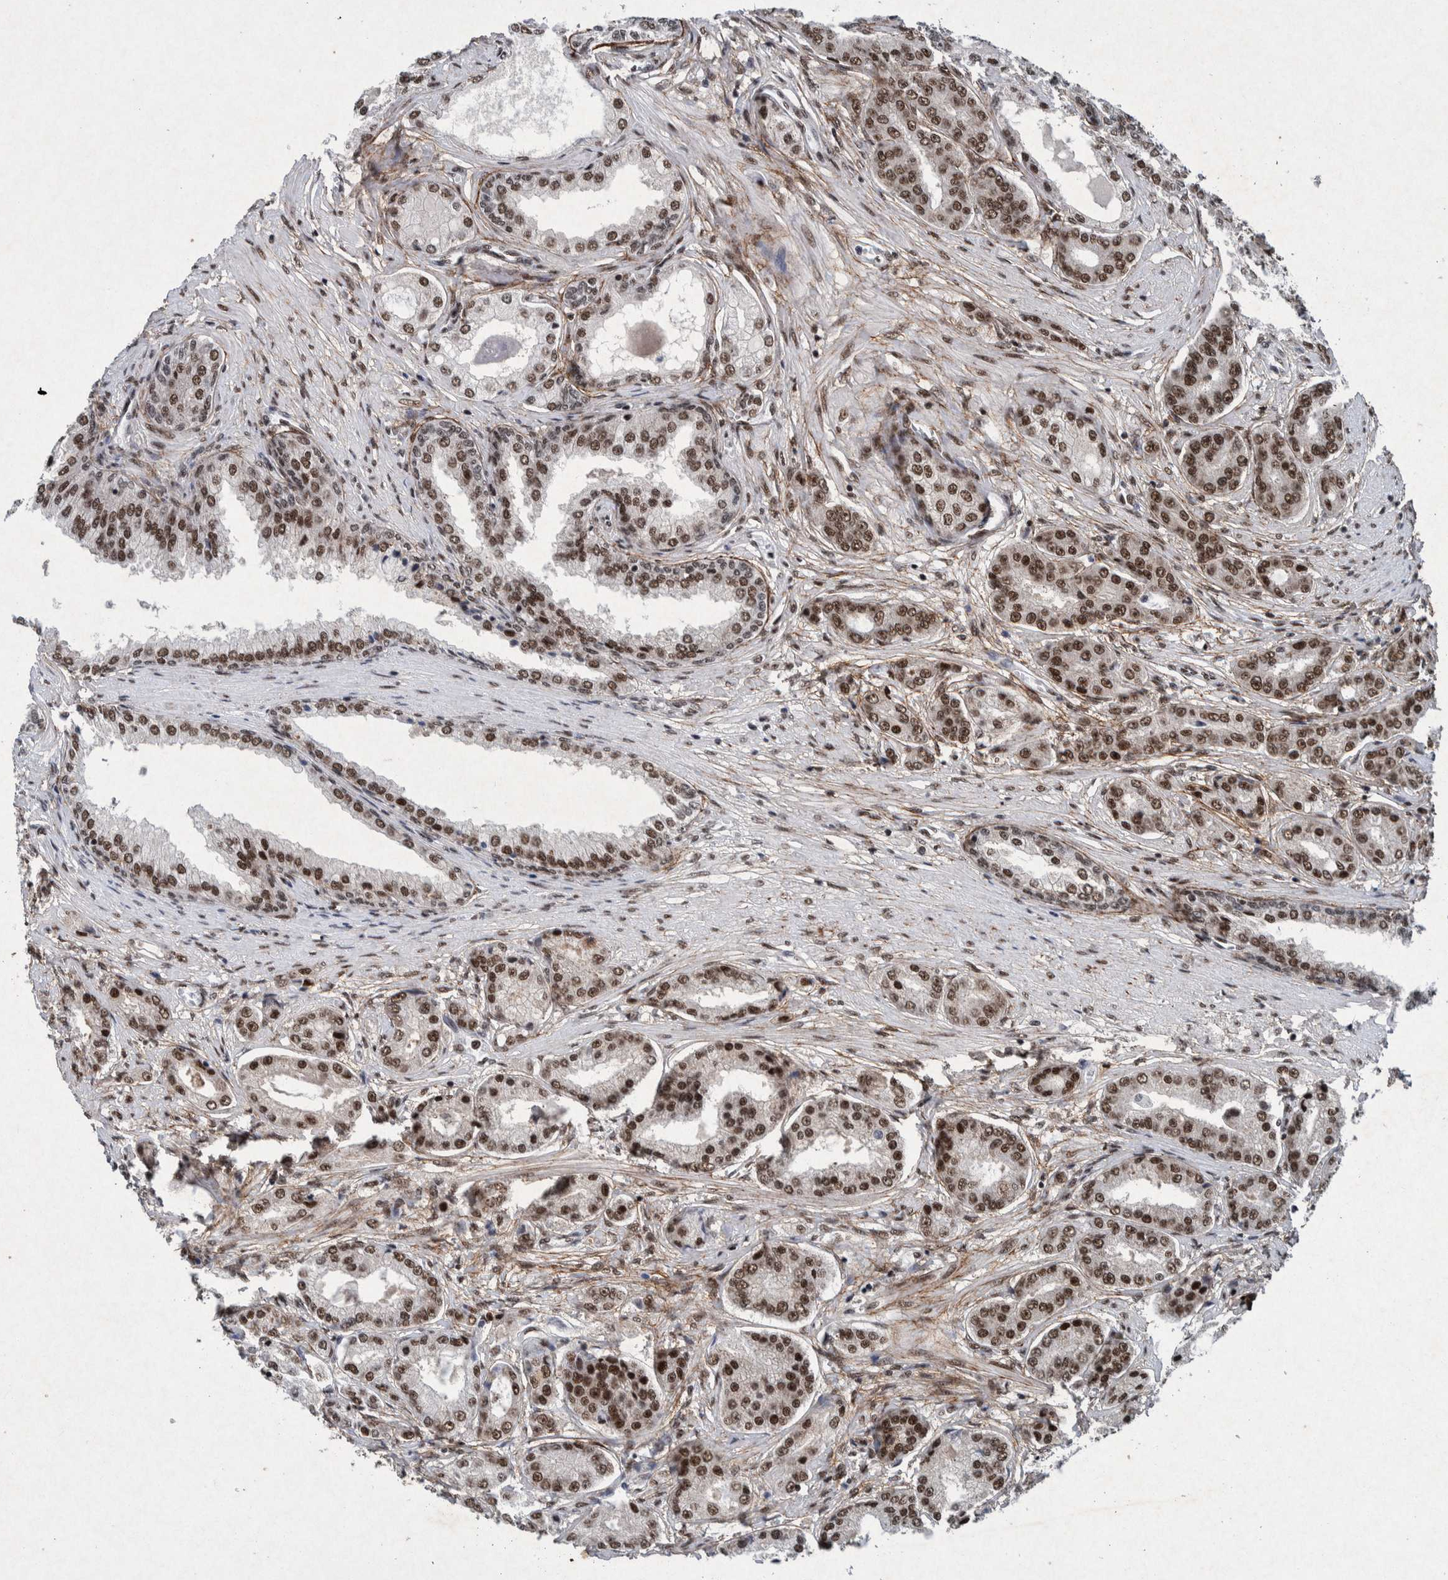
{"staining": {"intensity": "strong", "quantity": ">75%", "location": "nuclear"}, "tissue": "prostate cancer", "cell_type": "Tumor cells", "image_type": "cancer", "snomed": [{"axis": "morphology", "description": "Adenocarcinoma, High grade"}, {"axis": "topography", "description": "Prostate"}], "caption": "This image reveals IHC staining of prostate cancer (adenocarcinoma (high-grade)), with high strong nuclear expression in approximately >75% of tumor cells.", "gene": "TAF10", "patient": {"sex": "male", "age": 59}}